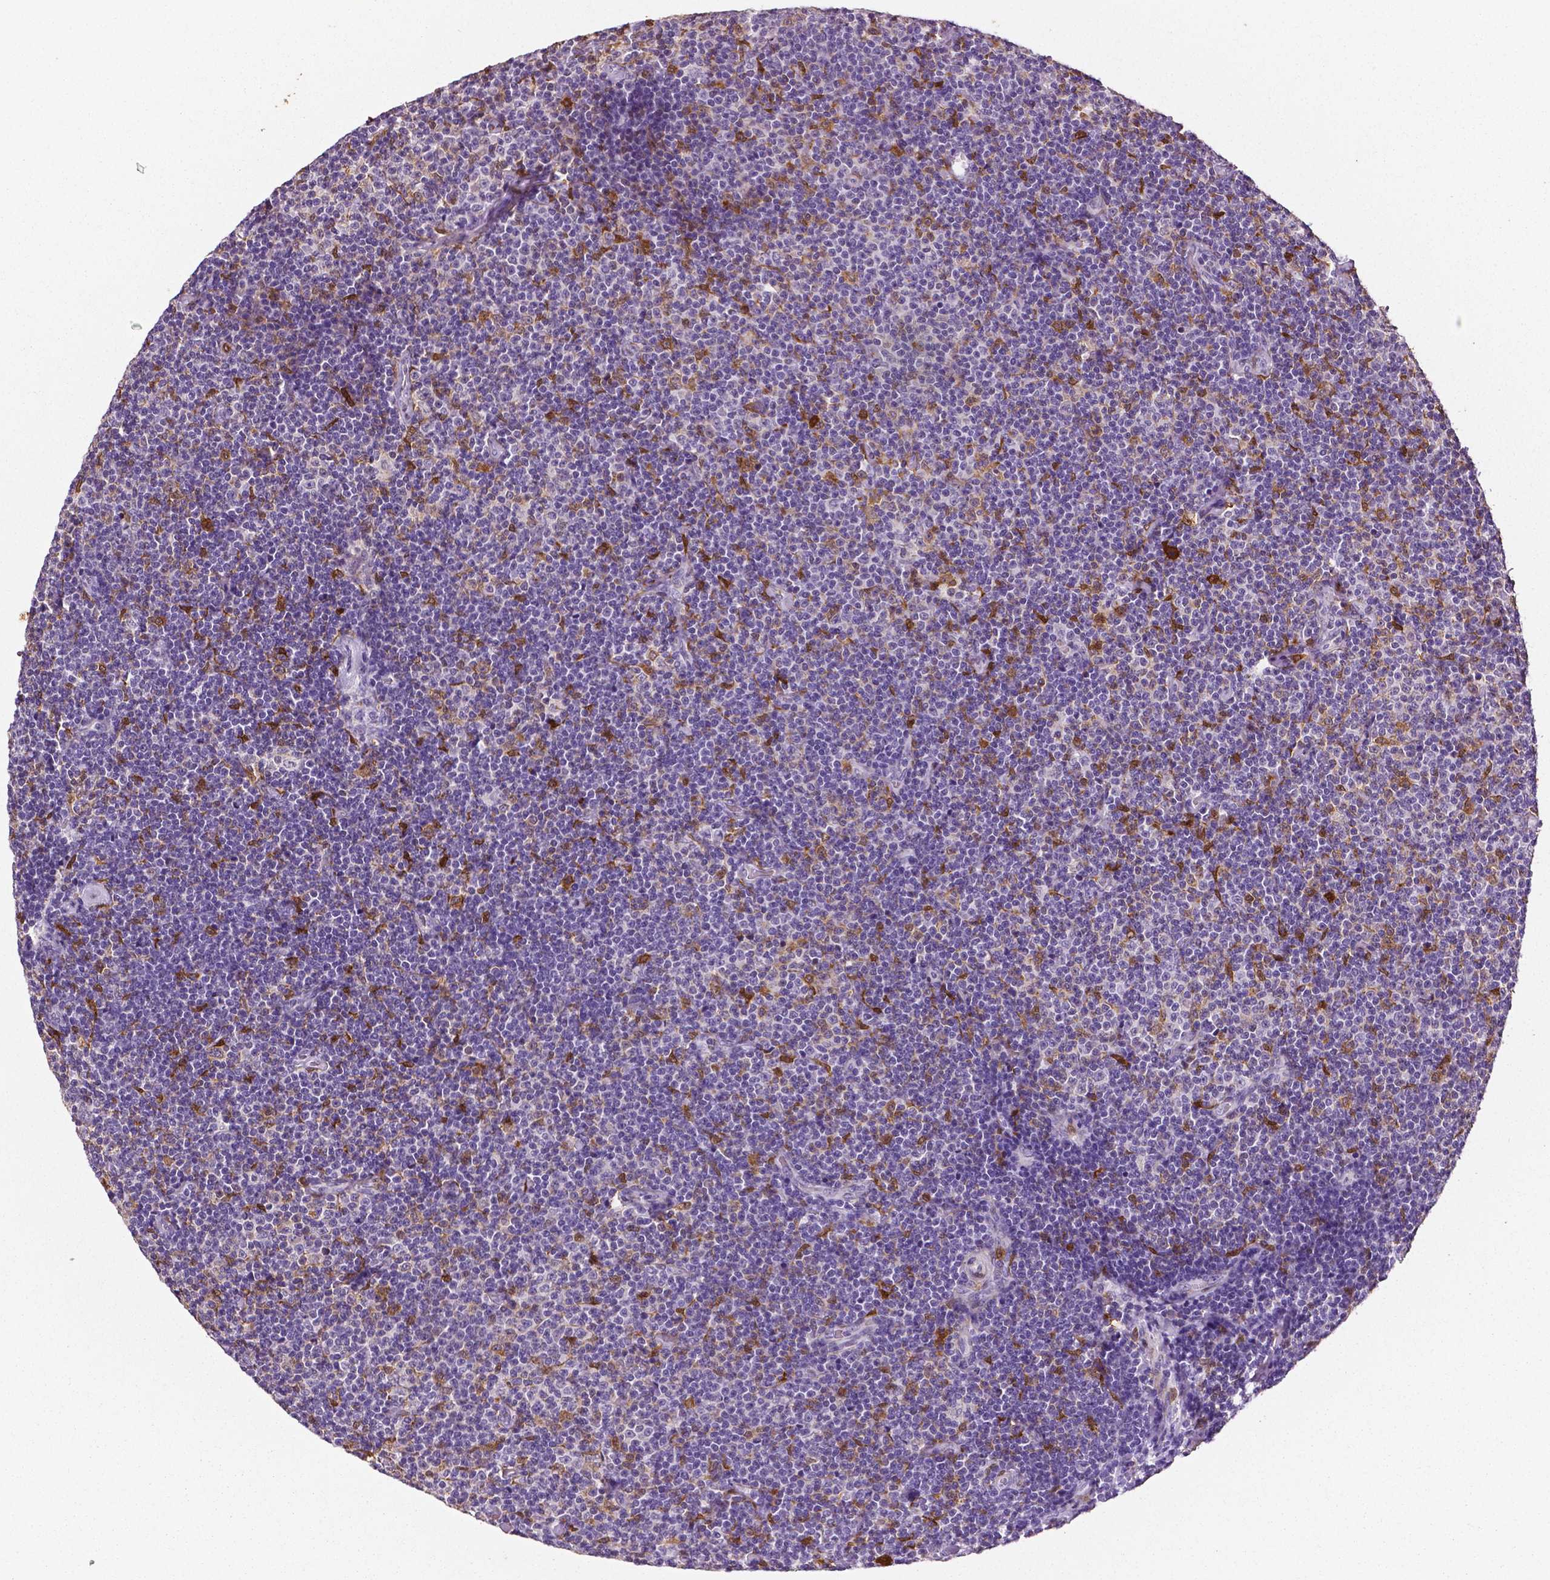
{"staining": {"intensity": "negative", "quantity": "none", "location": "none"}, "tissue": "lymphoma", "cell_type": "Tumor cells", "image_type": "cancer", "snomed": [{"axis": "morphology", "description": "Malignant lymphoma, non-Hodgkin's type, Low grade"}, {"axis": "topography", "description": "Lymph node"}], "caption": "Low-grade malignant lymphoma, non-Hodgkin's type was stained to show a protein in brown. There is no significant staining in tumor cells. (DAB (3,3'-diaminobenzidine) immunohistochemistry (IHC) with hematoxylin counter stain).", "gene": "PHGDH", "patient": {"sex": "male", "age": 81}}